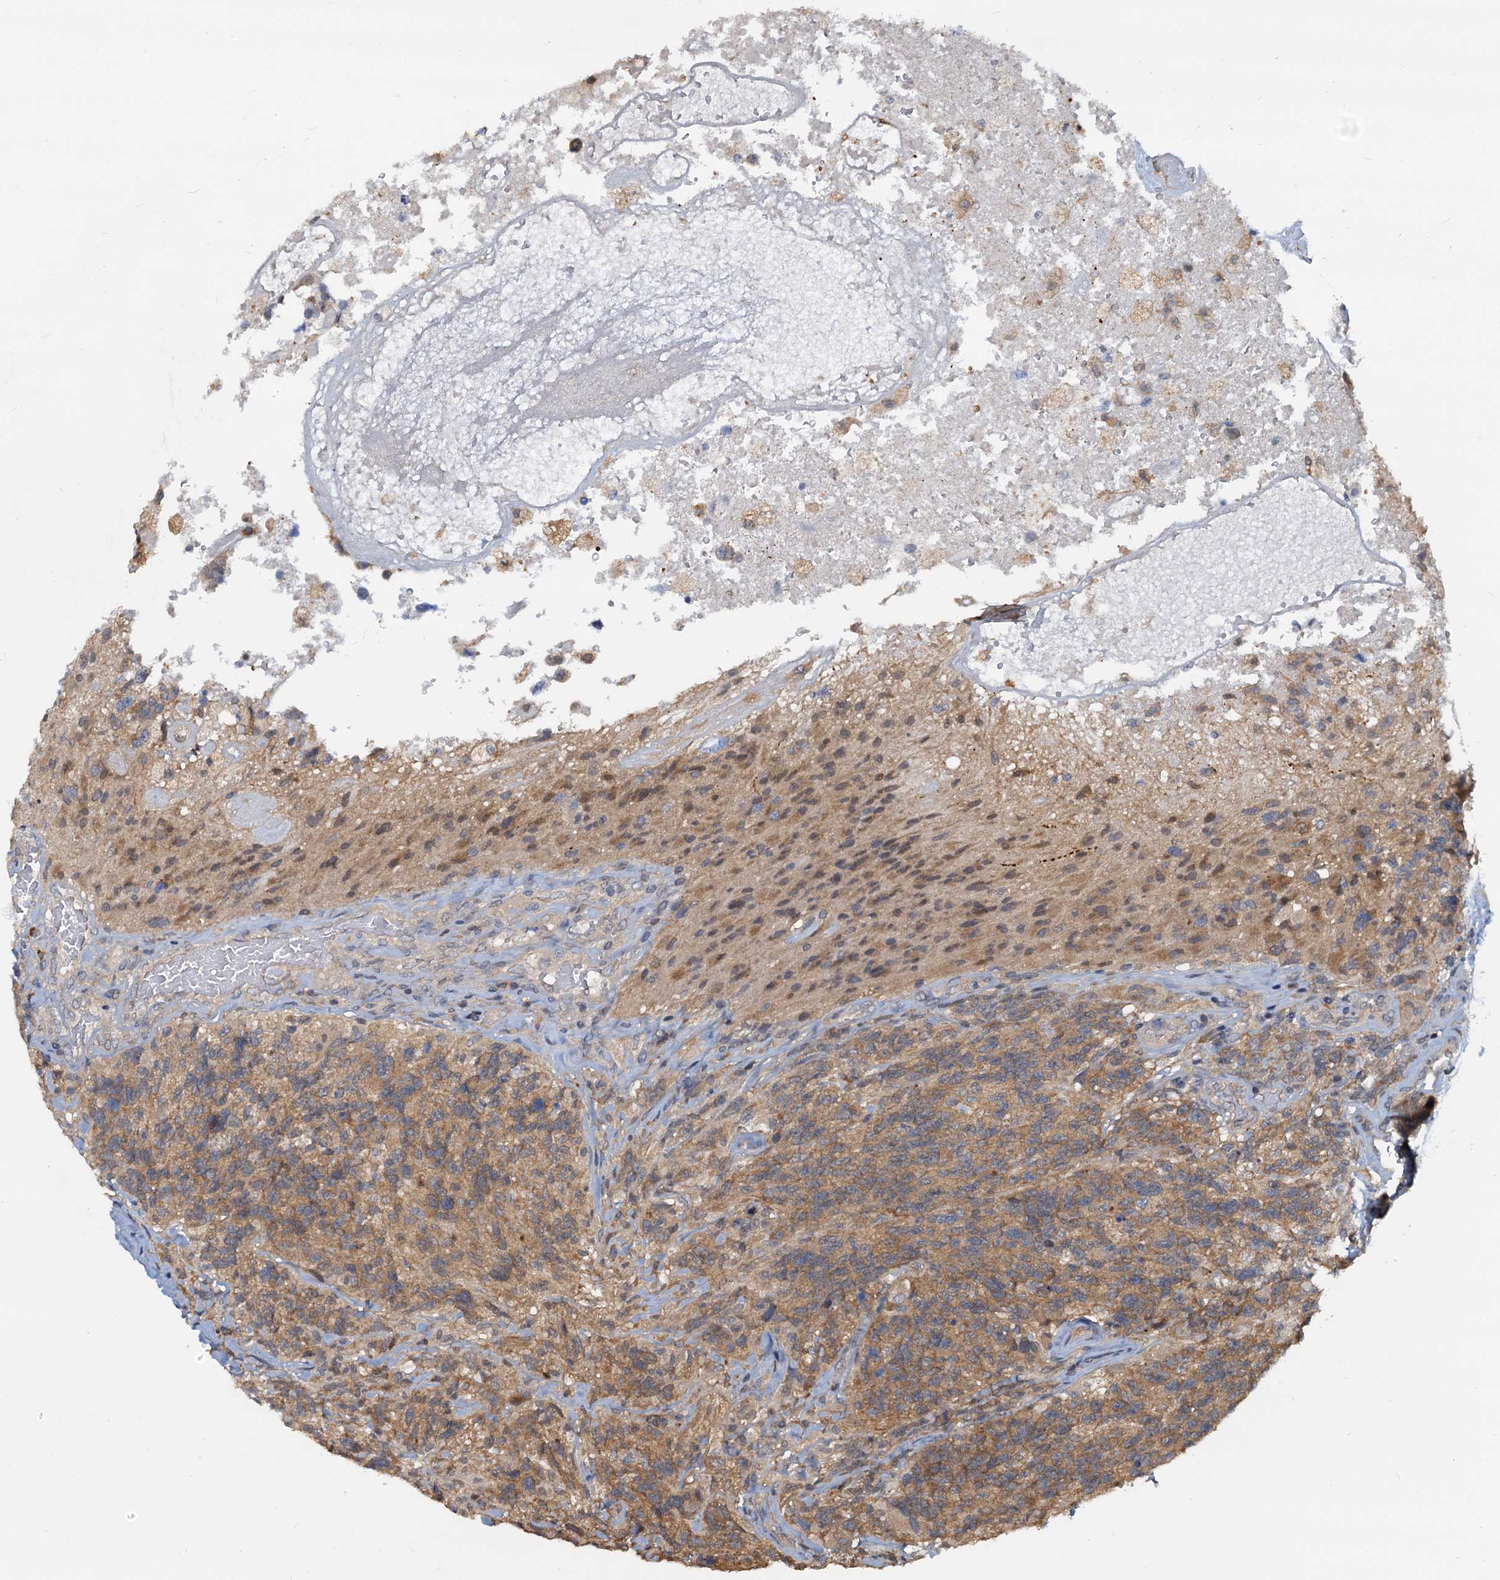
{"staining": {"intensity": "moderate", "quantity": ">75%", "location": "cytoplasmic/membranous"}, "tissue": "glioma", "cell_type": "Tumor cells", "image_type": "cancer", "snomed": [{"axis": "morphology", "description": "Glioma, malignant, High grade"}, {"axis": "topography", "description": "Brain"}], "caption": "Human glioma stained with a protein marker reveals moderate staining in tumor cells.", "gene": "PTGES3", "patient": {"sex": "male", "age": 76}}